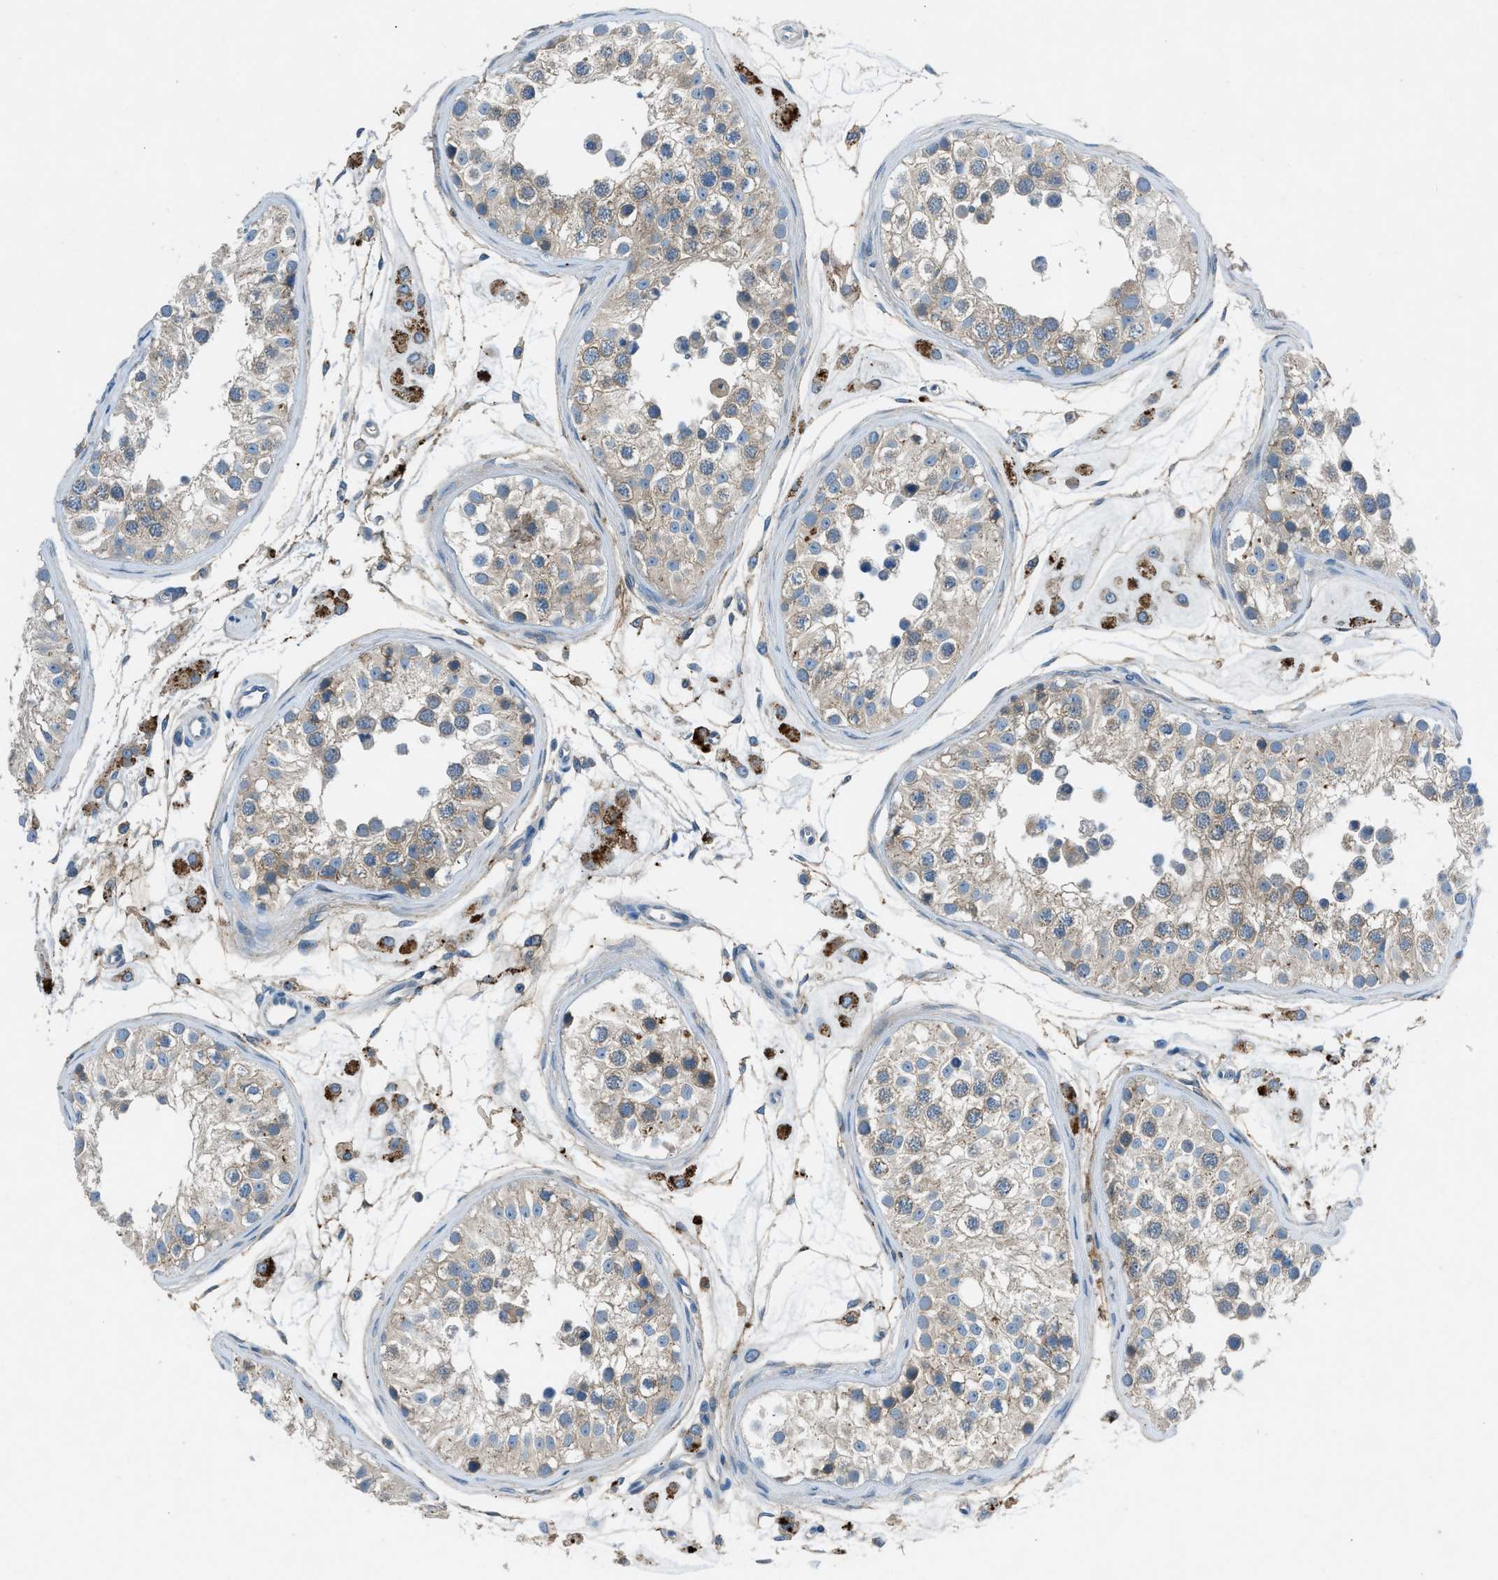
{"staining": {"intensity": "weak", "quantity": "25%-75%", "location": "cytoplasmic/membranous"}, "tissue": "testis", "cell_type": "Cells in seminiferous ducts", "image_type": "normal", "snomed": [{"axis": "morphology", "description": "Normal tissue, NOS"}, {"axis": "morphology", "description": "Adenocarcinoma, metastatic, NOS"}, {"axis": "topography", "description": "Testis"}], "caption": "Immunohistochemical staining of normal testis reveals weak cytoplasmic/membranous protein expression in approximately 25%-75% of cells in seminiferous ducts.", "gene": "BMP1", "patient": {"sex": "male", "age": 26}}